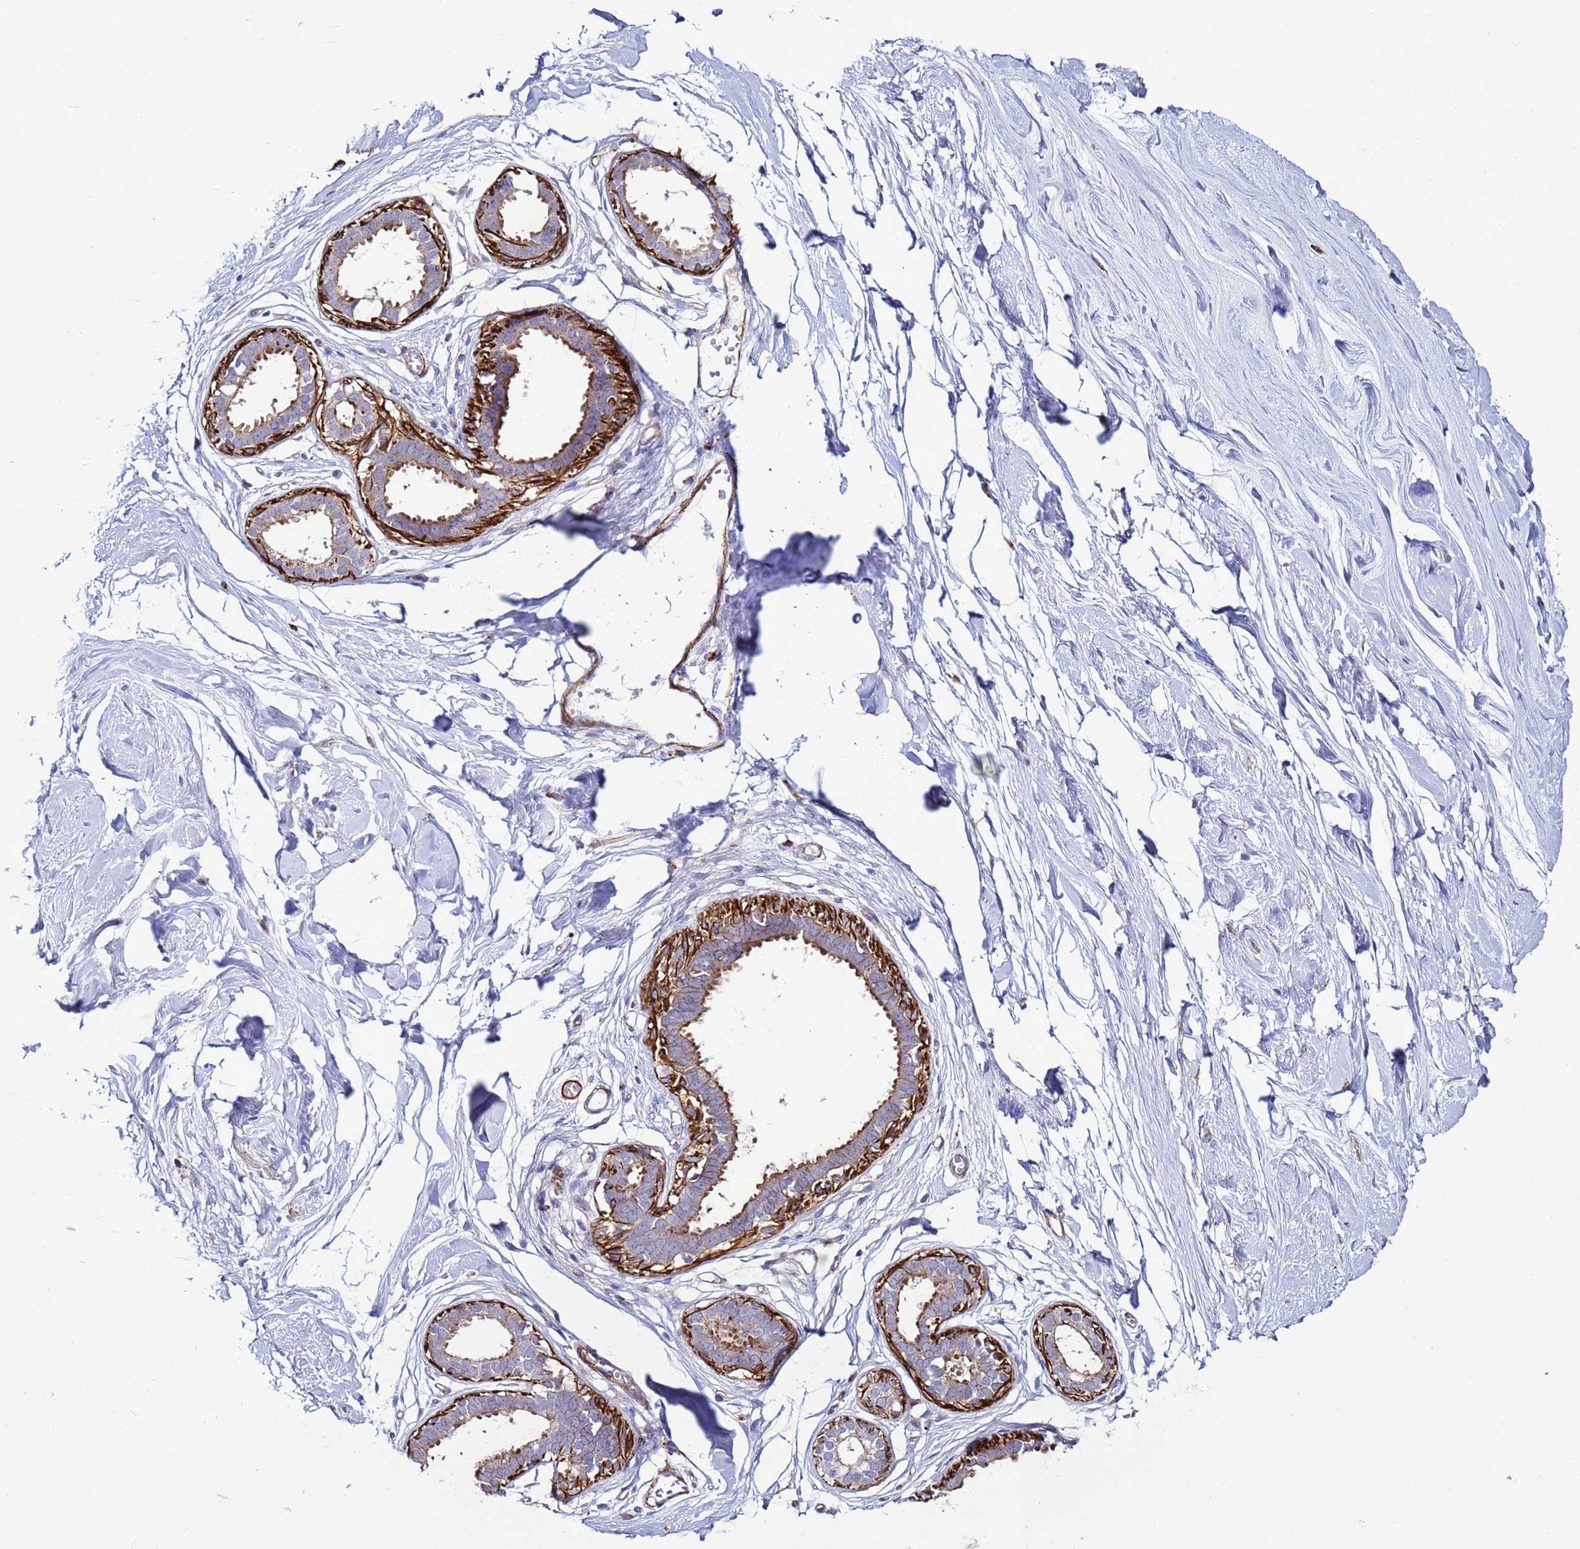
{"staining": {"intensity": "negative", "quantity": "none", "location": "none"}, "tissue": "breast", "cell_type": "Adipocytes", "image_type": "normal", "snomed": [{"axis": "morphology", "description": "Normal tissue, NOS"}, {"axis": "topography", "description": "Breast"}], "caption": "A histopathology image of human breast is negative for staining in adipocytes.", "gene": "RABL2A", "patient": {"sex": "female", "age": 45}}